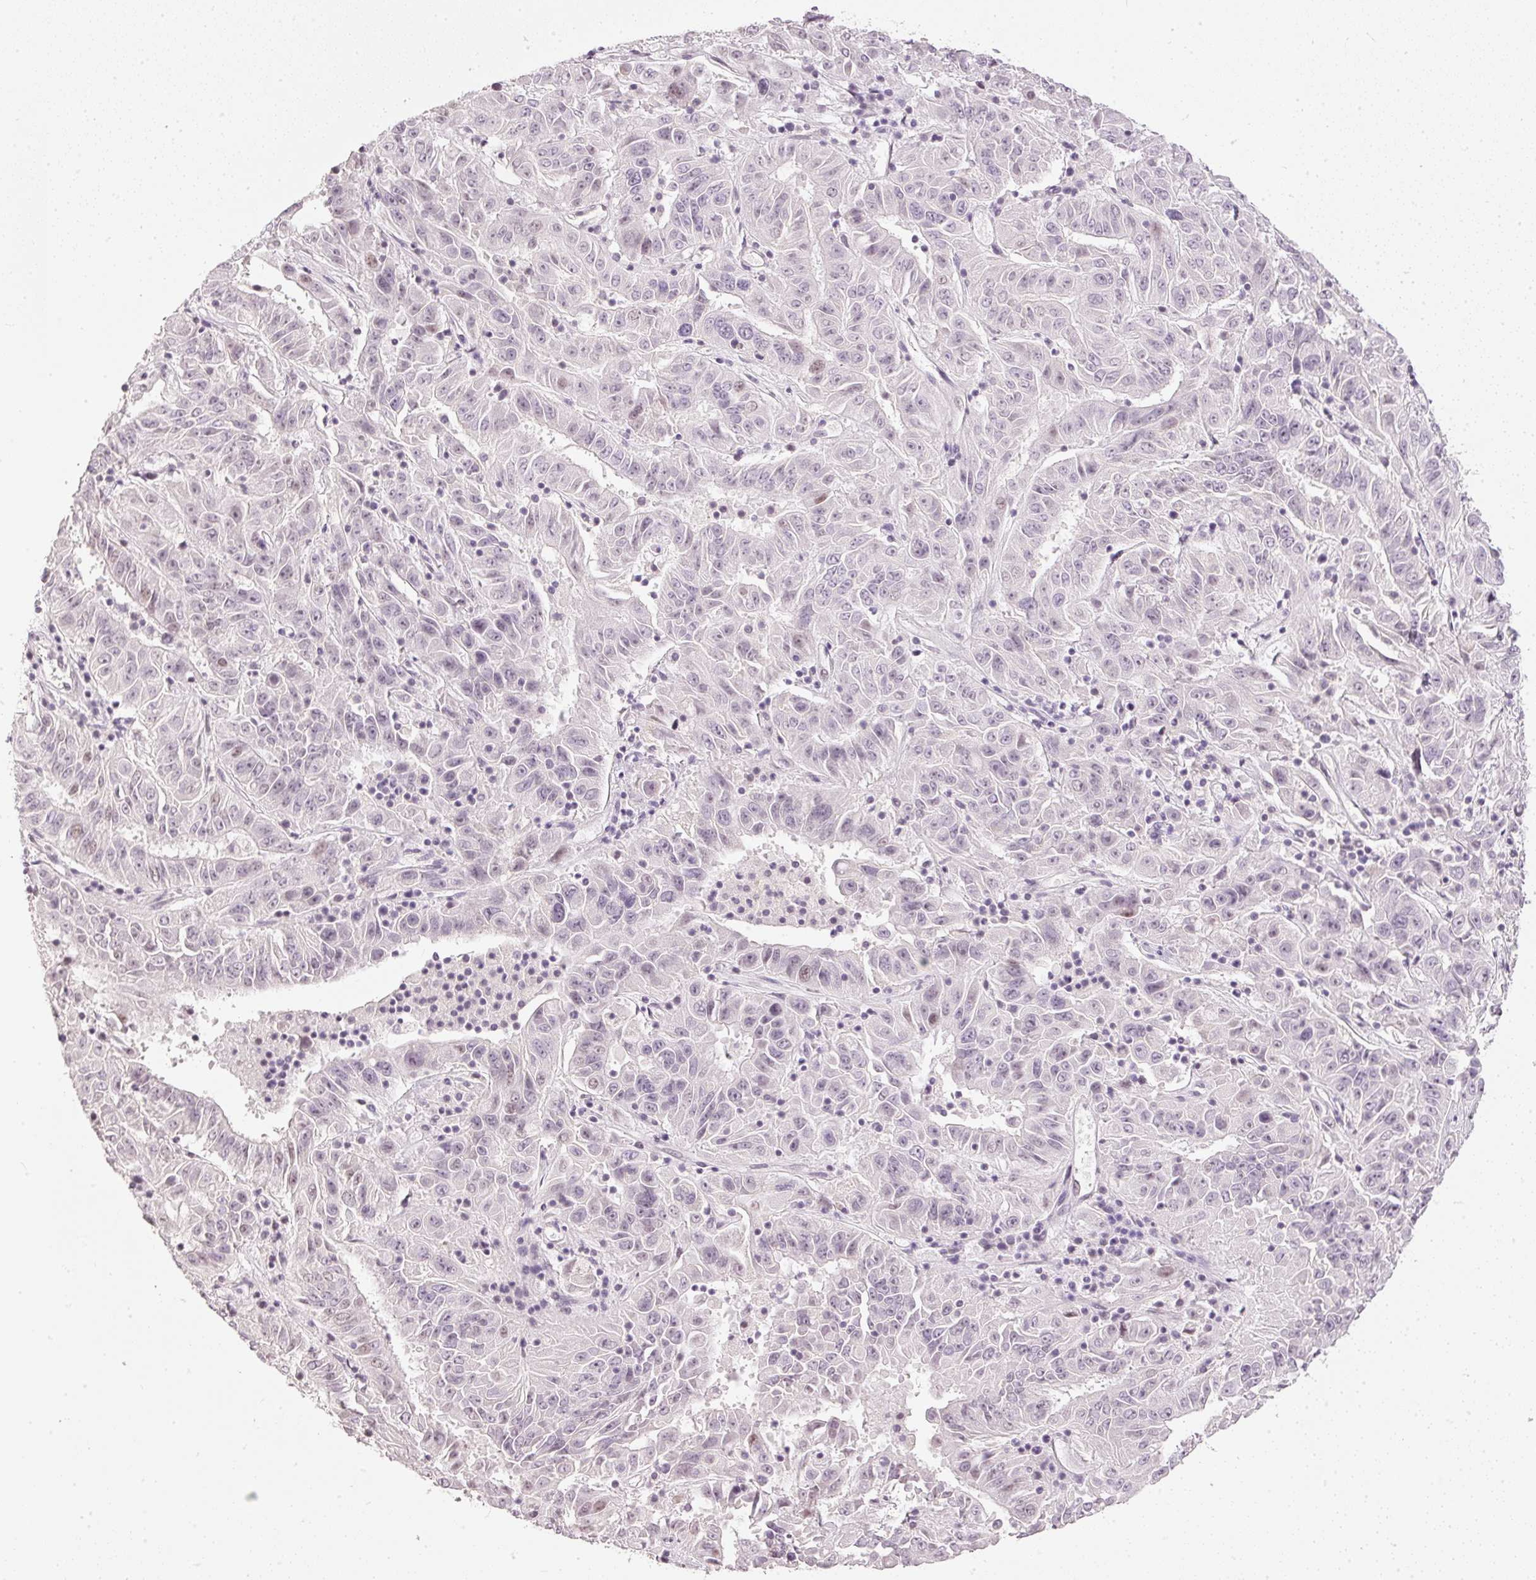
{"staining": {"intensity": "weak", "quantity": "<25%", "location": "nuclear"}, "tissue": "pancreatic cancer", "cell_type": "Tumor cells", "image_type": "cancer", "snomed": [{"axis": "morphology", "description": "Adenocarcinoma, NOS"}, {"axis": "topography", "description": "Pancreas"}], "caption": "Human pancreatic cancer (adenocarcinoma) stained for a protein using immunohistochemistry (IHC) shows no staining in tumor cells.", "gene": "NRDE2", "patient": {"sex": "male", "age": 63}}